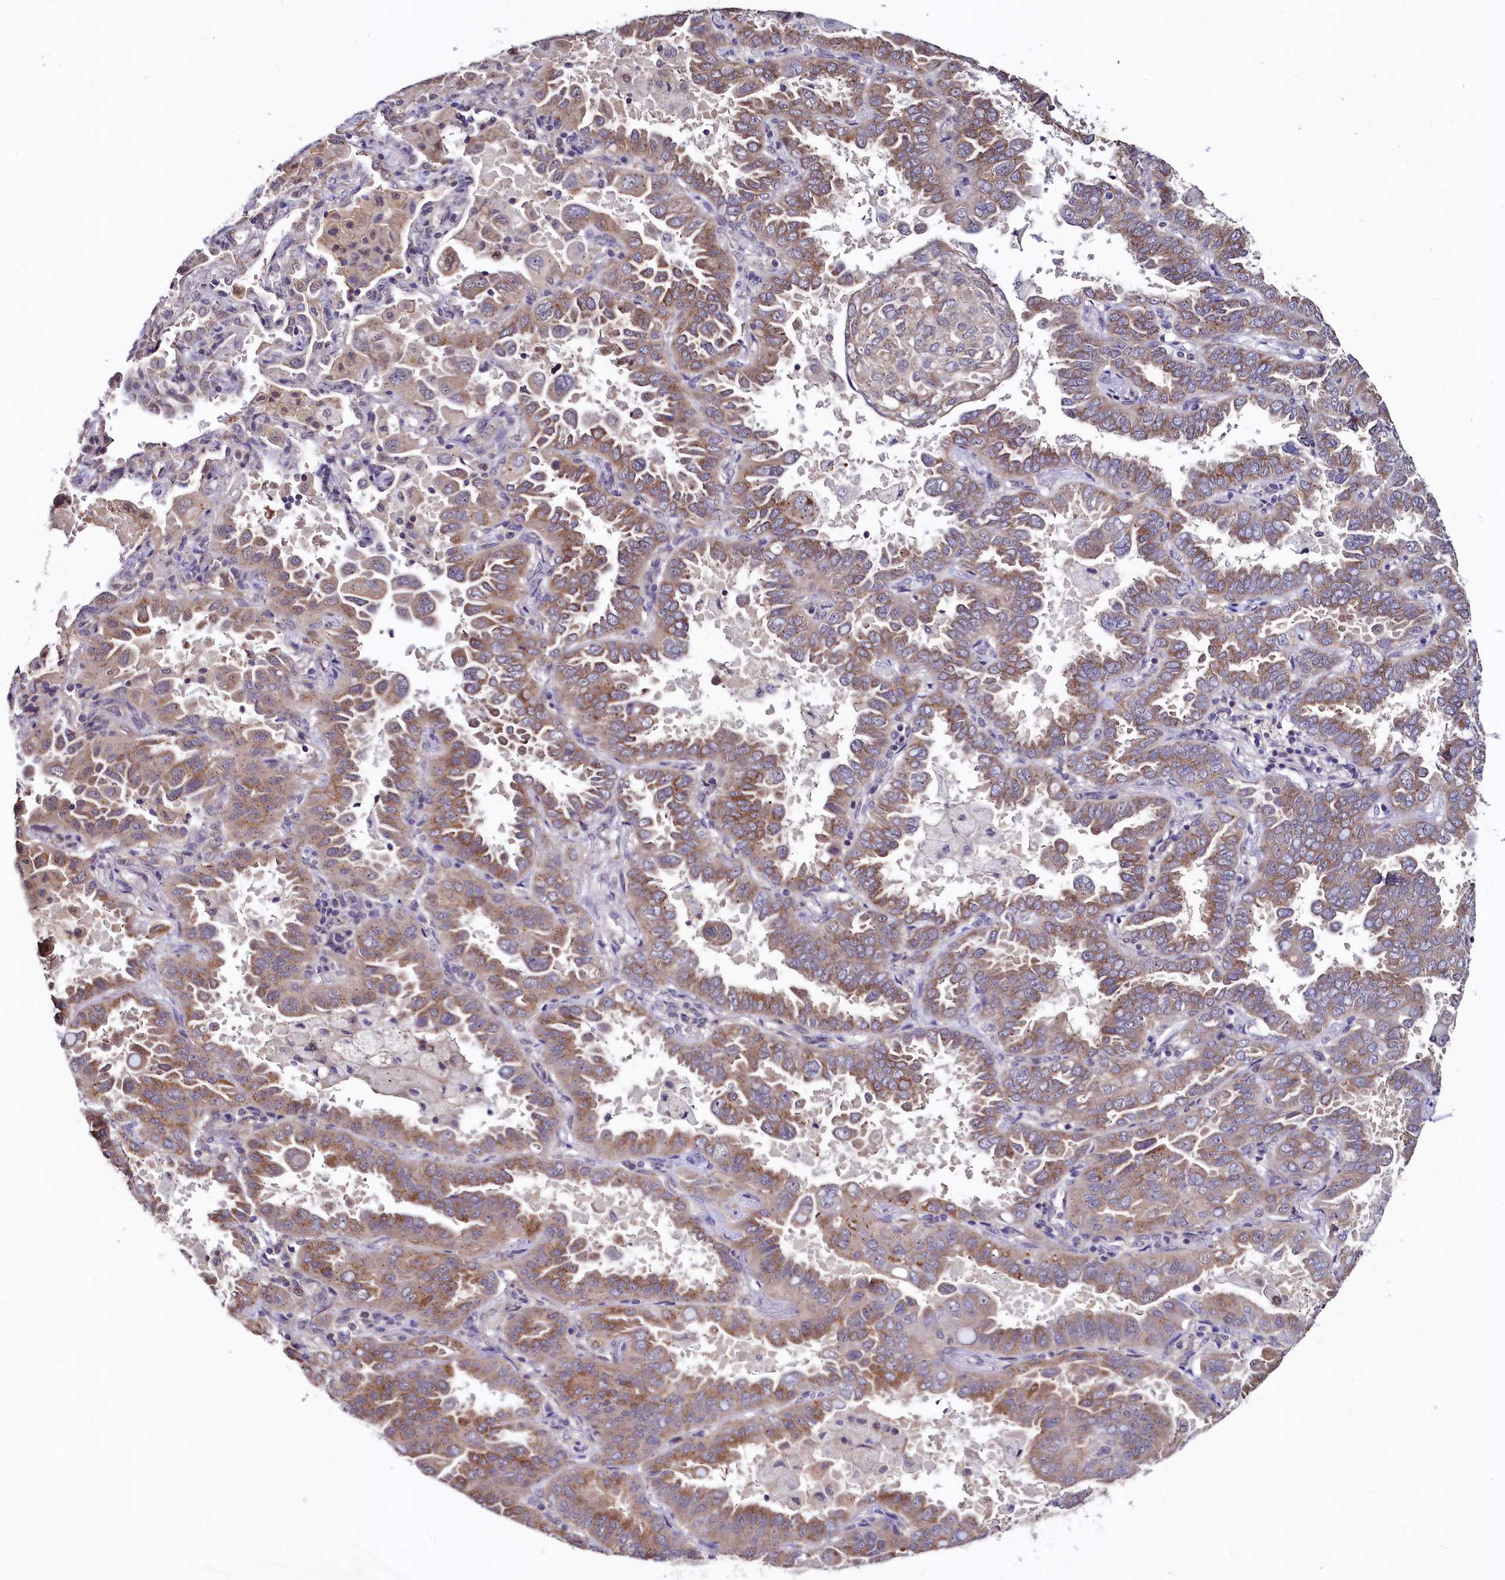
{"staining": {"intensity": "moderate", "quantity": ">75%", "location": "cytoplasmic/membranous"}, "tissue": "lung cancer", "cell_type": "Tumor cells", "image_type": "cancer", "snomed": [{"axis": "morphology", "description": "Adenocarcinoma, NOS"}, {"axis": "topography", "description": "Lung"}], "caption": "Brown immunohistochemical staining in lung cancer (adenocarcinoma) reveals moderate cytoplasmic/membranous positivity in about >75% of tumor cells. (brown staining indicates protein expression, while blue staining denotes nuclei).", "gene": "SEC24C", "patient": {"sex": "male", "age": 64}}